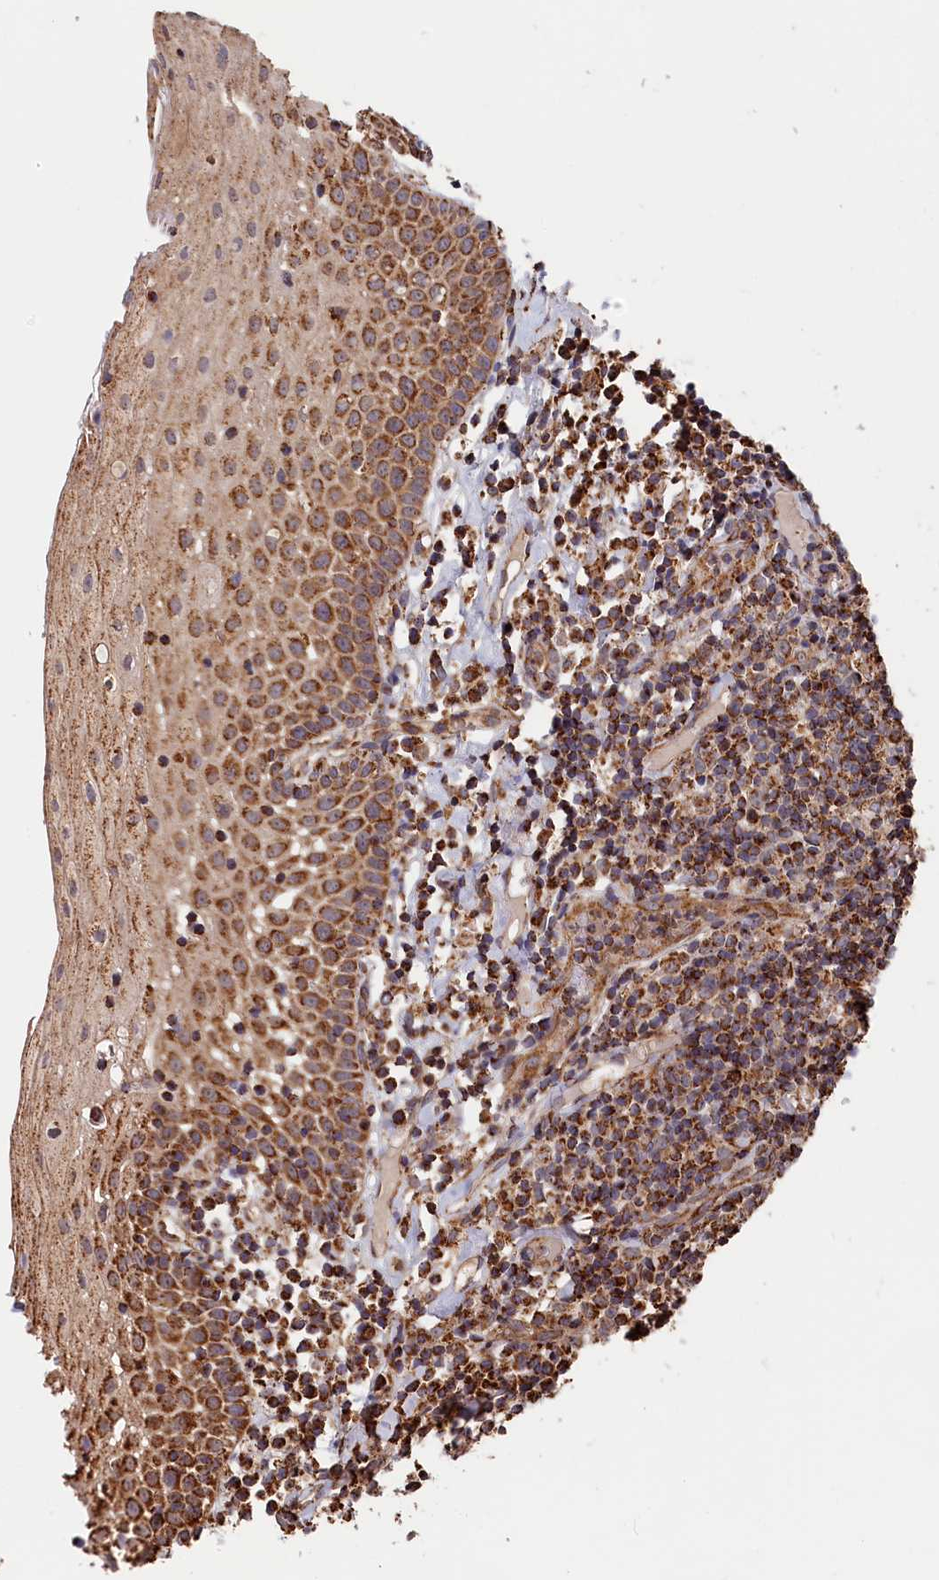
{"staining": {"intensity": "moderate", "quantity": ">75%", "location": "cytoplasmic/membranous"}, "tissue": "oral mucosa", "cell_type": "Squamous epithelial cells", "image_type": "normal", "snomed": [{"axis": "morphology", "description": "Normal tissue, NOS"}, {"axis": "topography", "description": "Oral tissue"}], "caption": "DAB immunohistochemical staining of benign oral mucosa shows moderate cytoplasmic/membranous protein staining in approximately >75% of squamous epithelial cells. (IHC, brightfield microscopy, high magnification).", "gene": "MACROD1", "patient": {"sex": "female", "age": 69}}